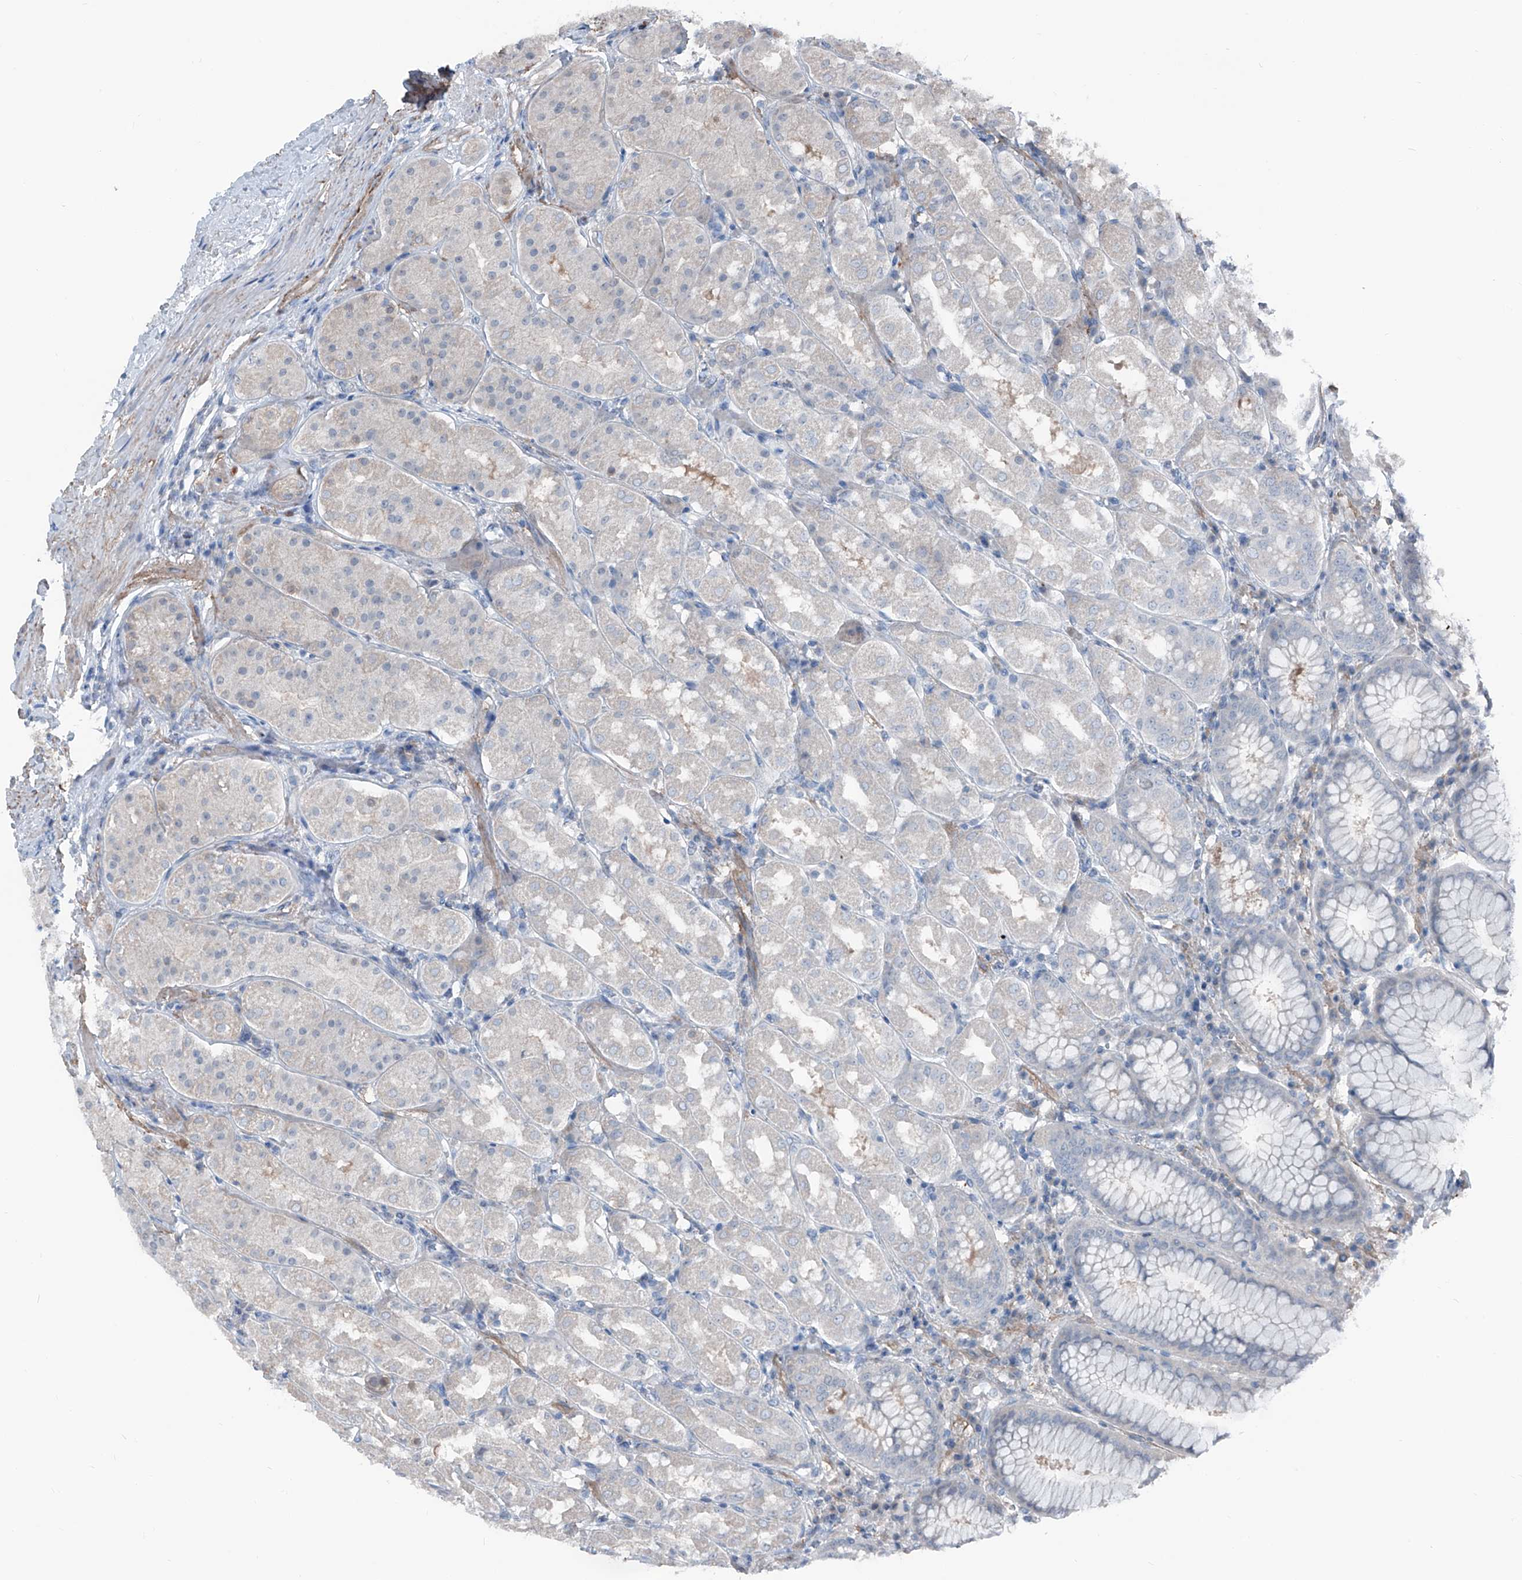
{"staining": {"intensity": "negative", "quantity": "none", "location": "none"}, "tissue": "stomach", "cell_type": "Glandular cells", "image_type": "normal", "snomed": [{"axis": "morphology", "description": "Normal tissue, NOS"}, {"axis": "topography", "description": "Stomach"}, {"axis": "topography", "description": "Stomach, lower"}], "caption": "Glandular cells show no significant protein expression in normal stomach. The staining is performed using DAB (3,3'-diaminobenzidine) brown chromogen with nuclei counter-stained in using hematoxylin.", "gene": "HSPB11", "patient": {"sex": "female", "age": 56}}